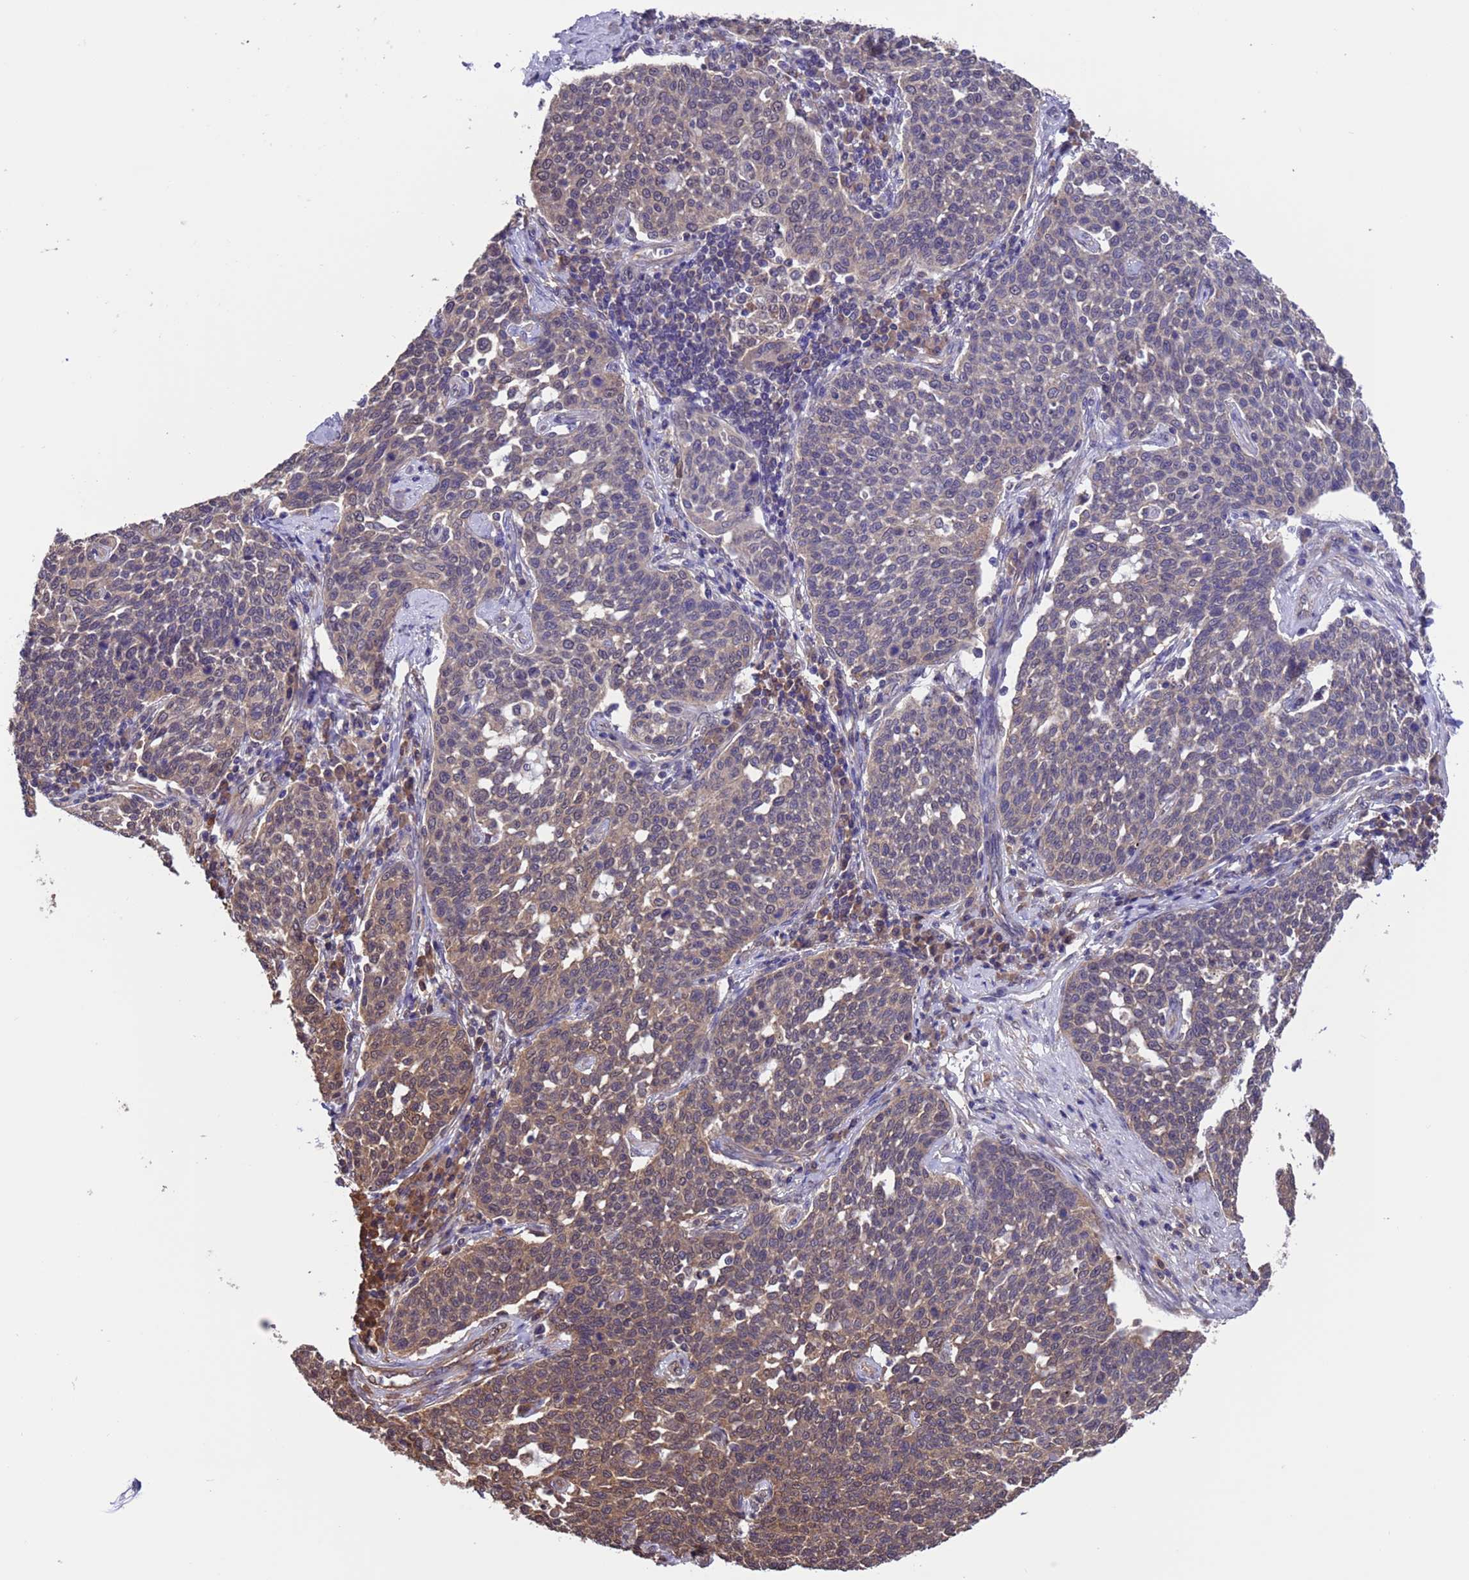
{"staining": {"intensity": "weak", "quantity": "25%-75%", "location": "cytoplasmic/membranous"}, "tissue": "cervical cancer", "cell_type": "Tumor cells", "image_type": "cancer", "snomed": [{"axis": "morphology", "description": "Squamous cell carcinoma, NOS"}, {"axis": "topography", "description": "Cervix"}], "caption": "Squamous cell carcinoma (cervical) was stained to show a protein in brown. There is low levels of weak cytoplasmic/membranous staining in approximately 25%-75% of tumor cells.", "gene": "ZFP69B", "patient": {"sex": "female", "age": 34}}